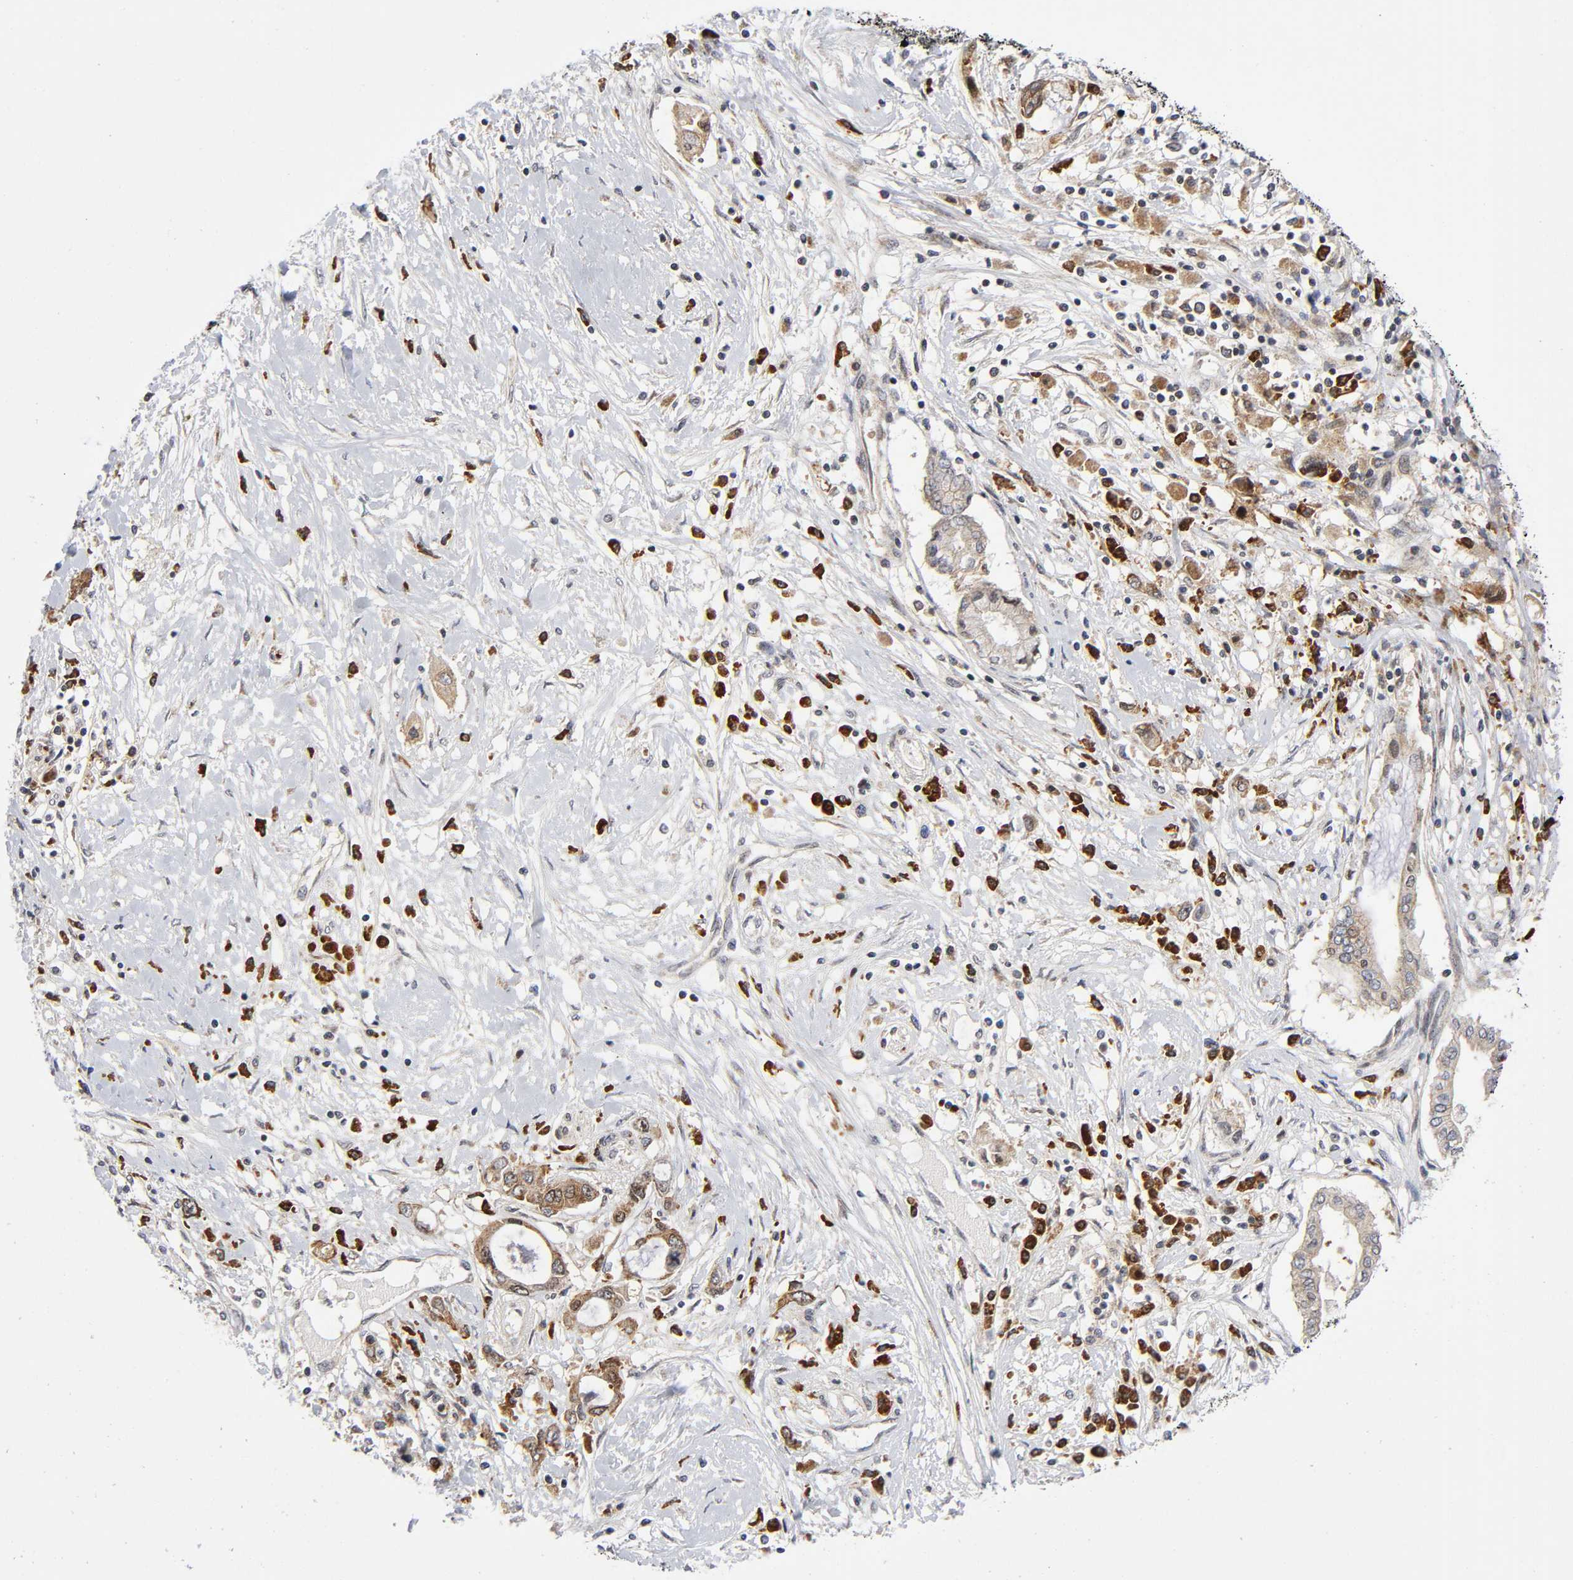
{"staining": {"intensity": "moderate", "quantity": ">75%", "location": "cytoplasmic/membranous"}, "tissue": "pancreatic cancer", "cell_type": "Tumor cells", "image_type": "cancer", "snomed": [{"axis": "morphology", "description": "Adenocarcinoma, NOS"}, {"axis": "topography", "description": "Pancreas"}], "caption": "Immunohistochemical staining of human pancreatic adenocarcinoma demonstrates medium levels of moderate cytoplasmic/membranous staining in about >75% of tumor cells.", "gene": "EIF5", "patient": {"sex": "female", "age": 57}}